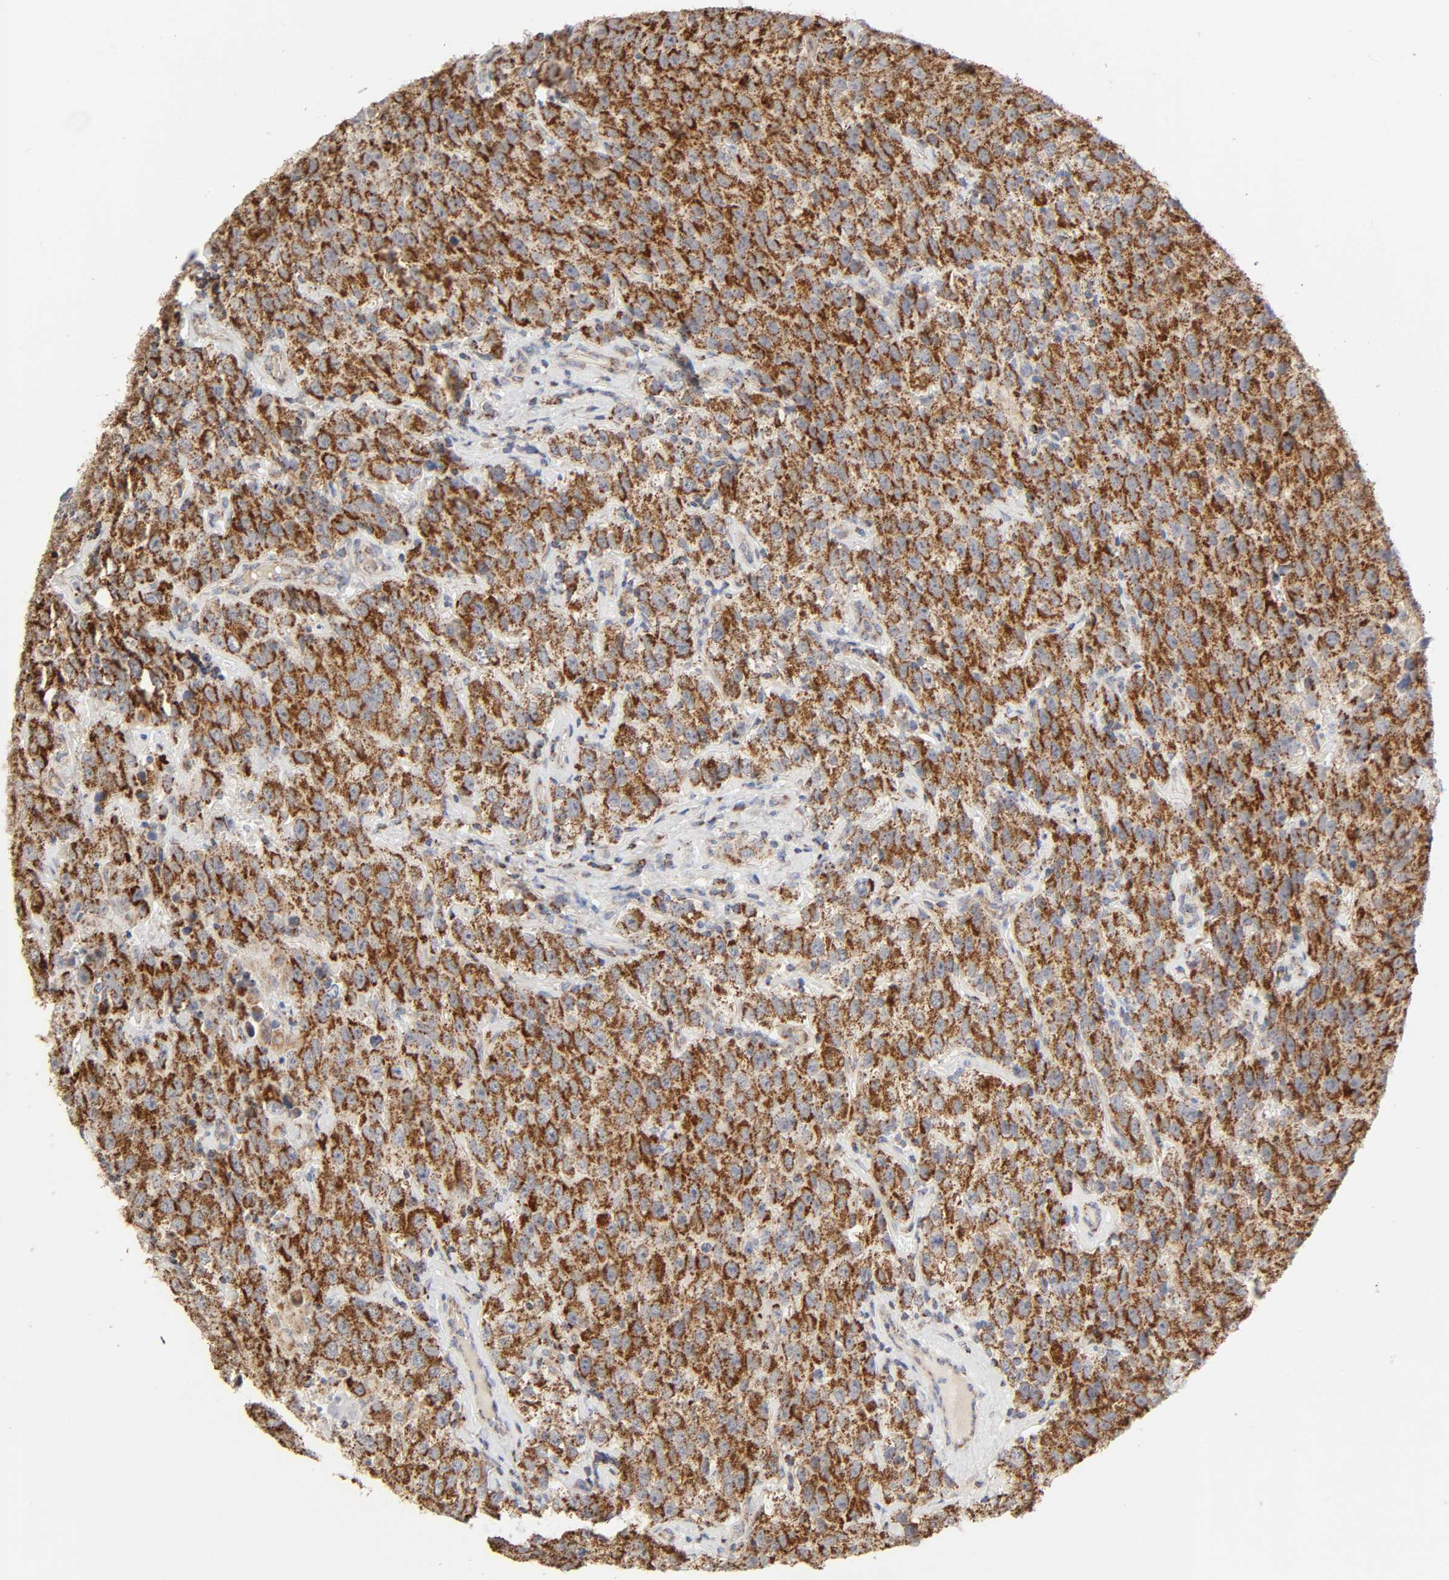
{"staining": {"intensity": "strong", "quantity": ">75%", "location": "cytoplasmic/membranous"}, "tissue": "testis cancer", "cell_type": "Tumor cells", "image_type": "cancer", "snomed": [{"axis": "morphology", "description": "Seminoma, NOS"}, {"axis": "topography", "description": "Testis"}], "caption": "Immunohistochemistry (IHC) micrograph of neoplastic tissue: seminoma (testis) stained using IHC exhibits high levels of strong protein expression localized specifically in the cytoplasmic/membranous of tumor cells, appearing as a cytoplasmic/membranous brown color.", "gene": "SYT16", "patient": {"sex": "male", "age": 52}}